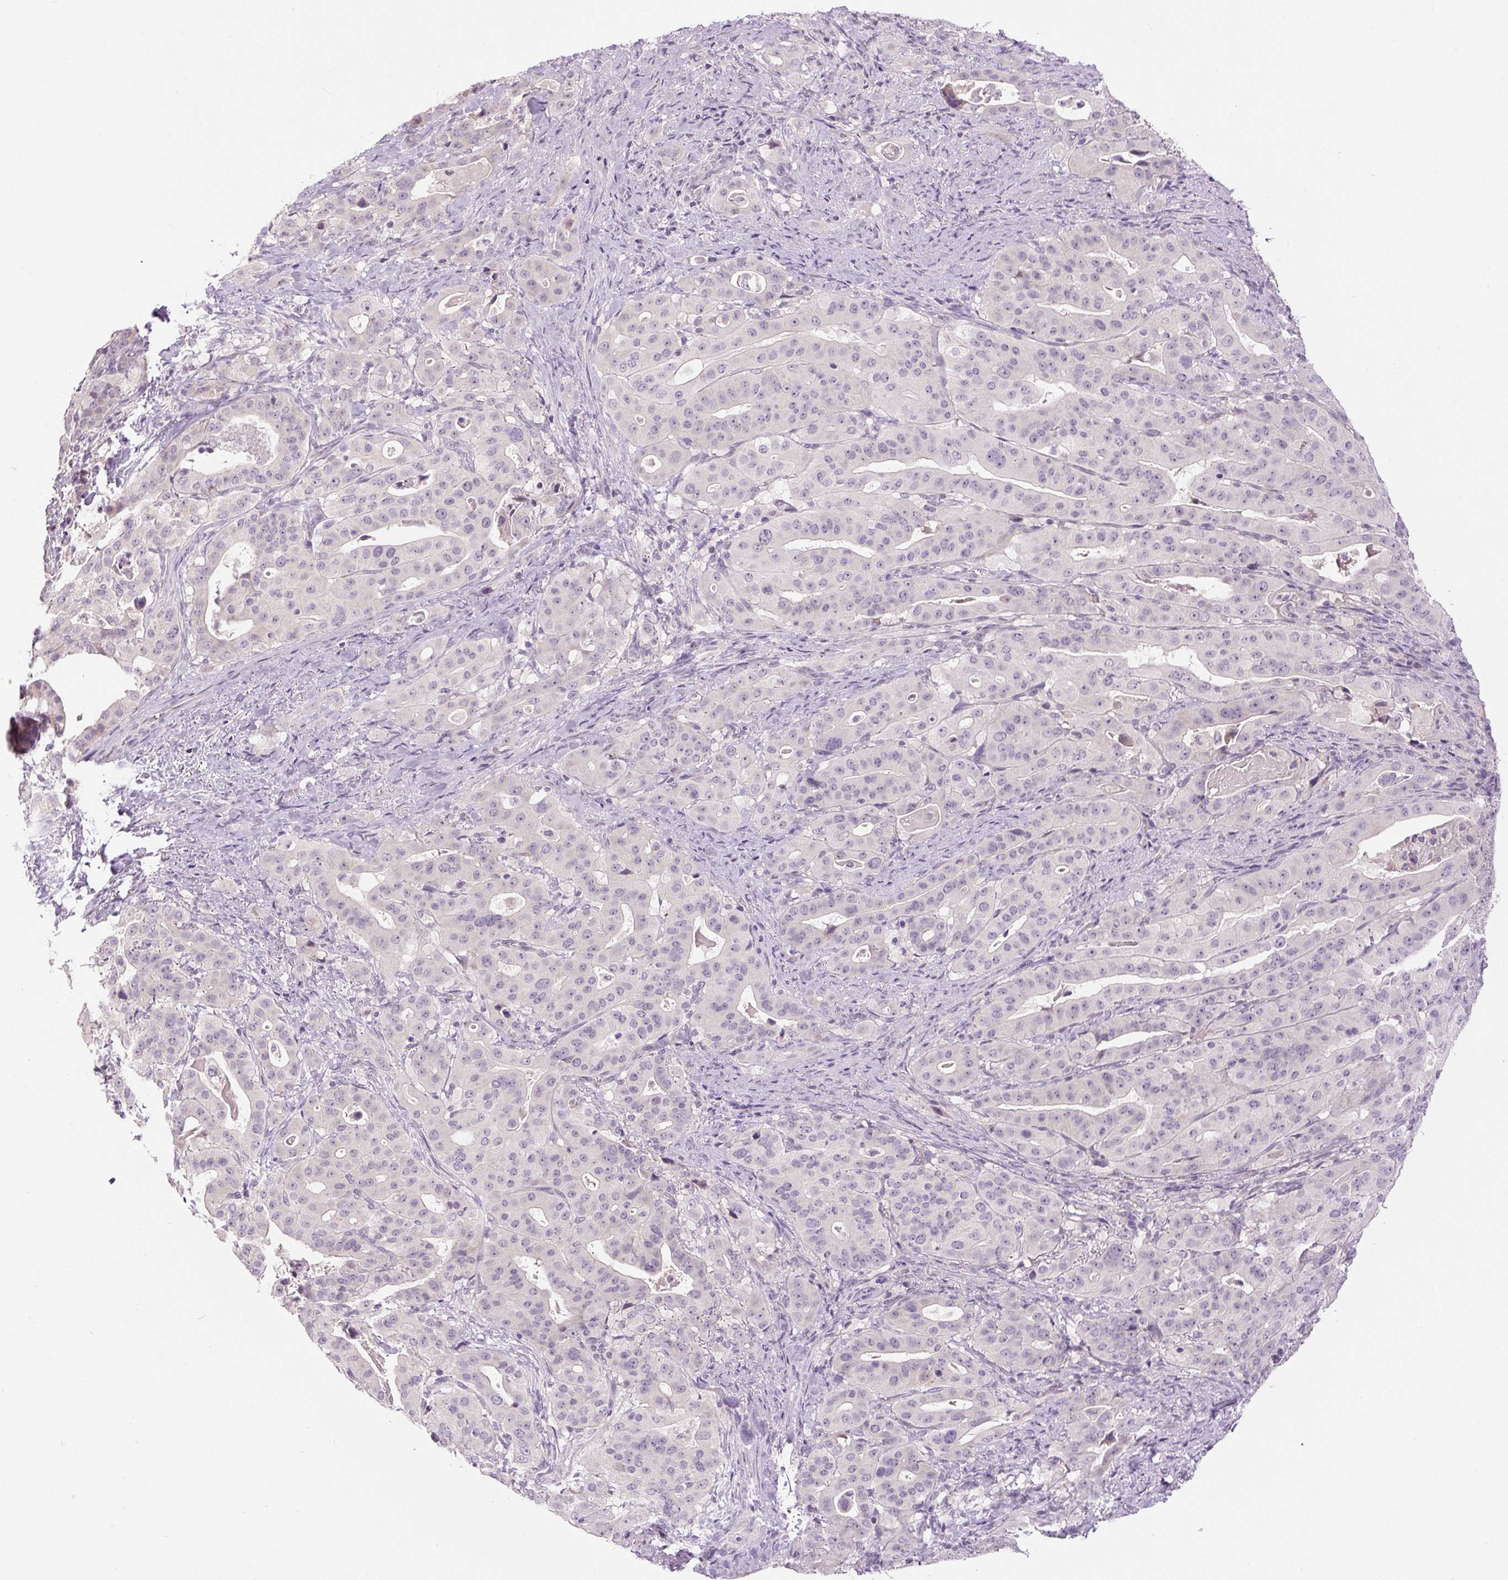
{"staining": {"intensity": "negative", "quantity": "none", "location": "none"}, "tissue": "stomach cancer", "cell_type": "Tumor cells", "image_type": "cancer", "snomed": [{"axis": "morphology", "description": "Adenocarcinoma, NOS"}, {"axis": "topography", "description": "Stomach"}], "caption": "This is an immunohistochemistry histopathology image of stomach cancer (adenocarcinoma). There is no staining in tumor cells.", "gene": "FABP7", "patient": {"sex": "male", "age": 48}}